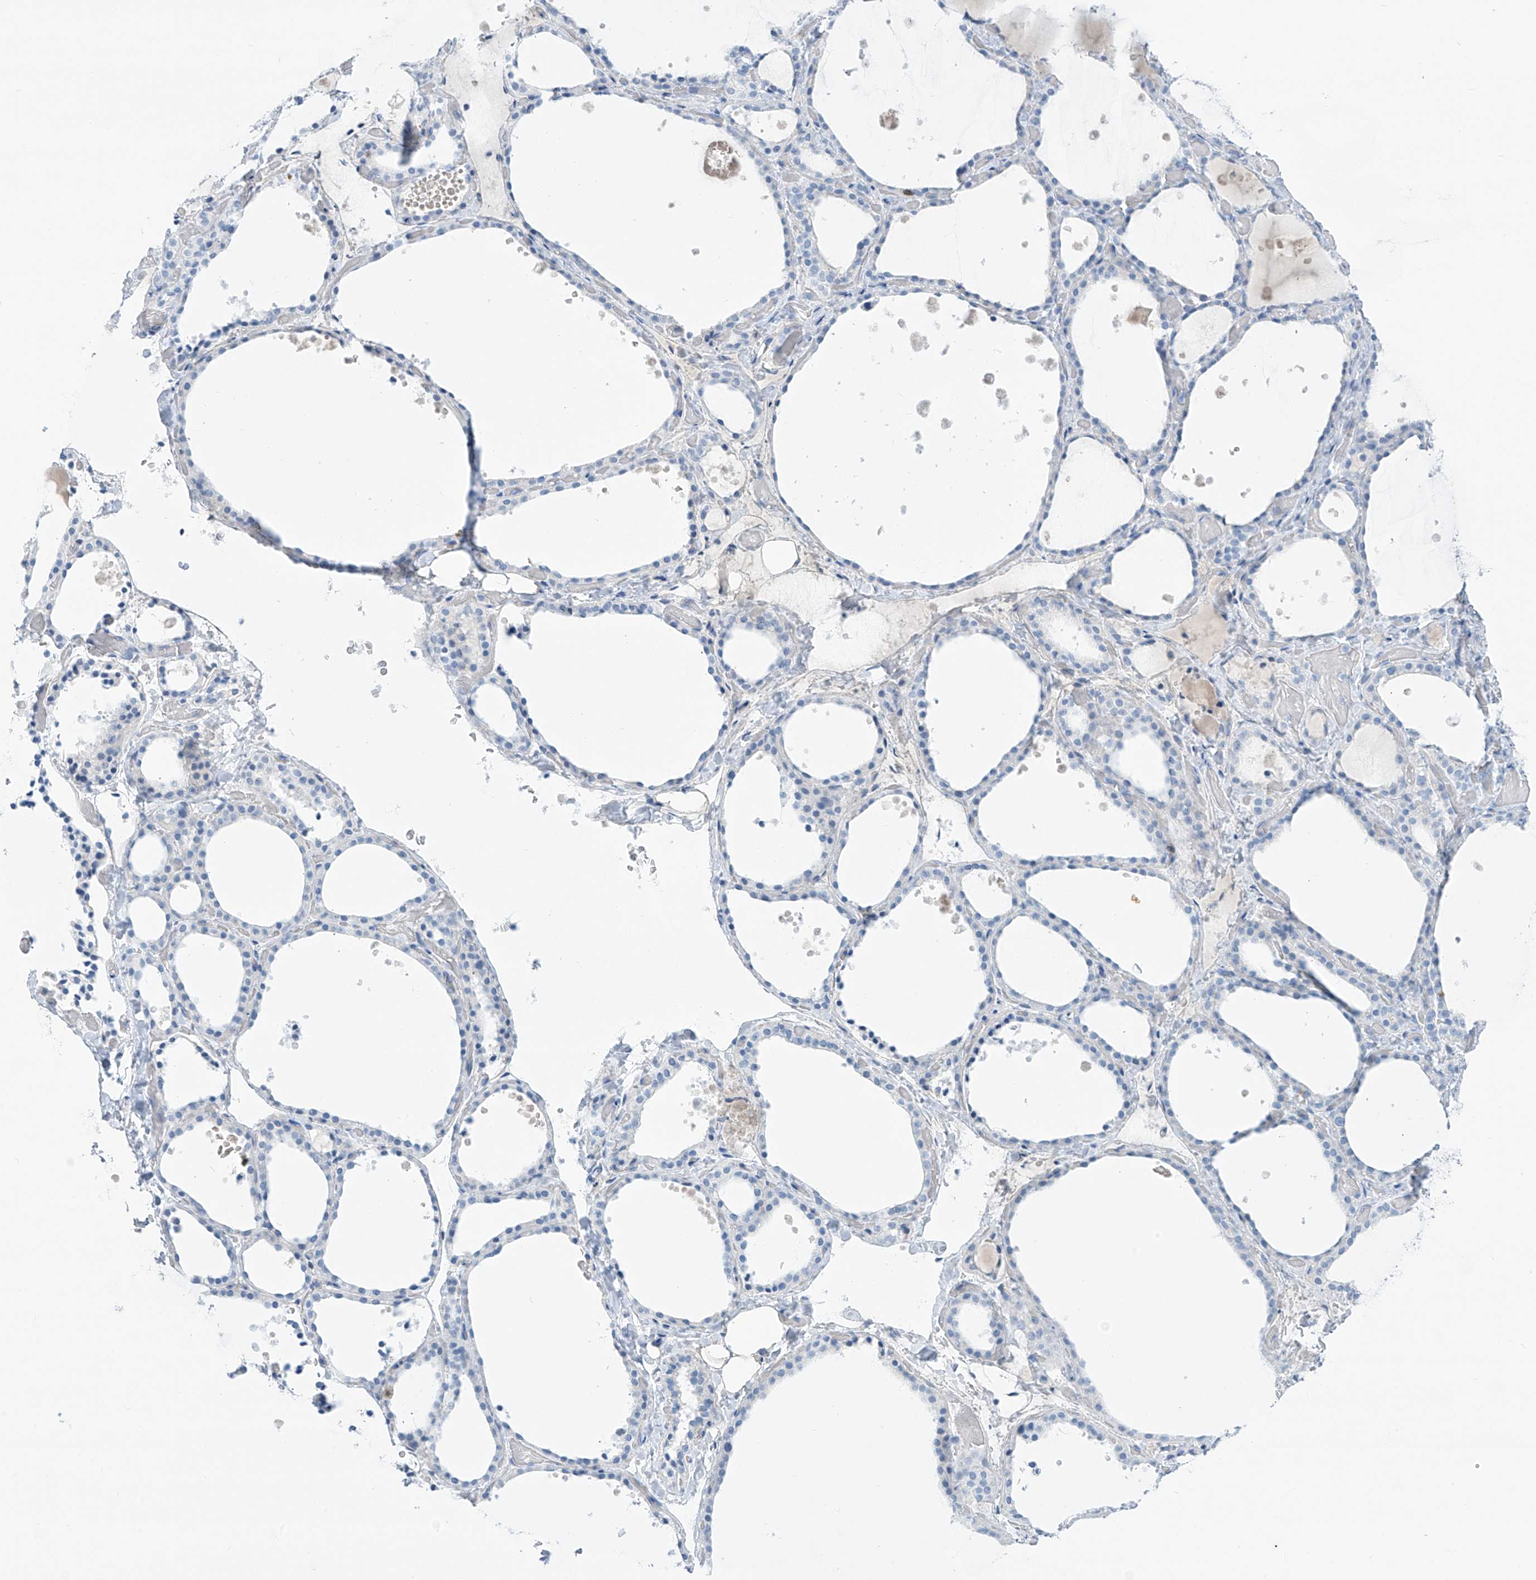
{"staining": {"intensity": "negative", "quantity": "none", "location": "none"}, "tissue": "thyroid gland", "cell_type": "Glandular cells", "image_type": "normal", "snomed": [{"axis": "morphology", "description": "Normal tissue, NOS"}, {"axis": "topography", "description": "Thyroid gland"}], "caption": "The IHC photomicrograph has no significant staining in glandular cells of thyroid gland.", "gene": "SGO2", "patient": {"sex": "female", "age": 44}}